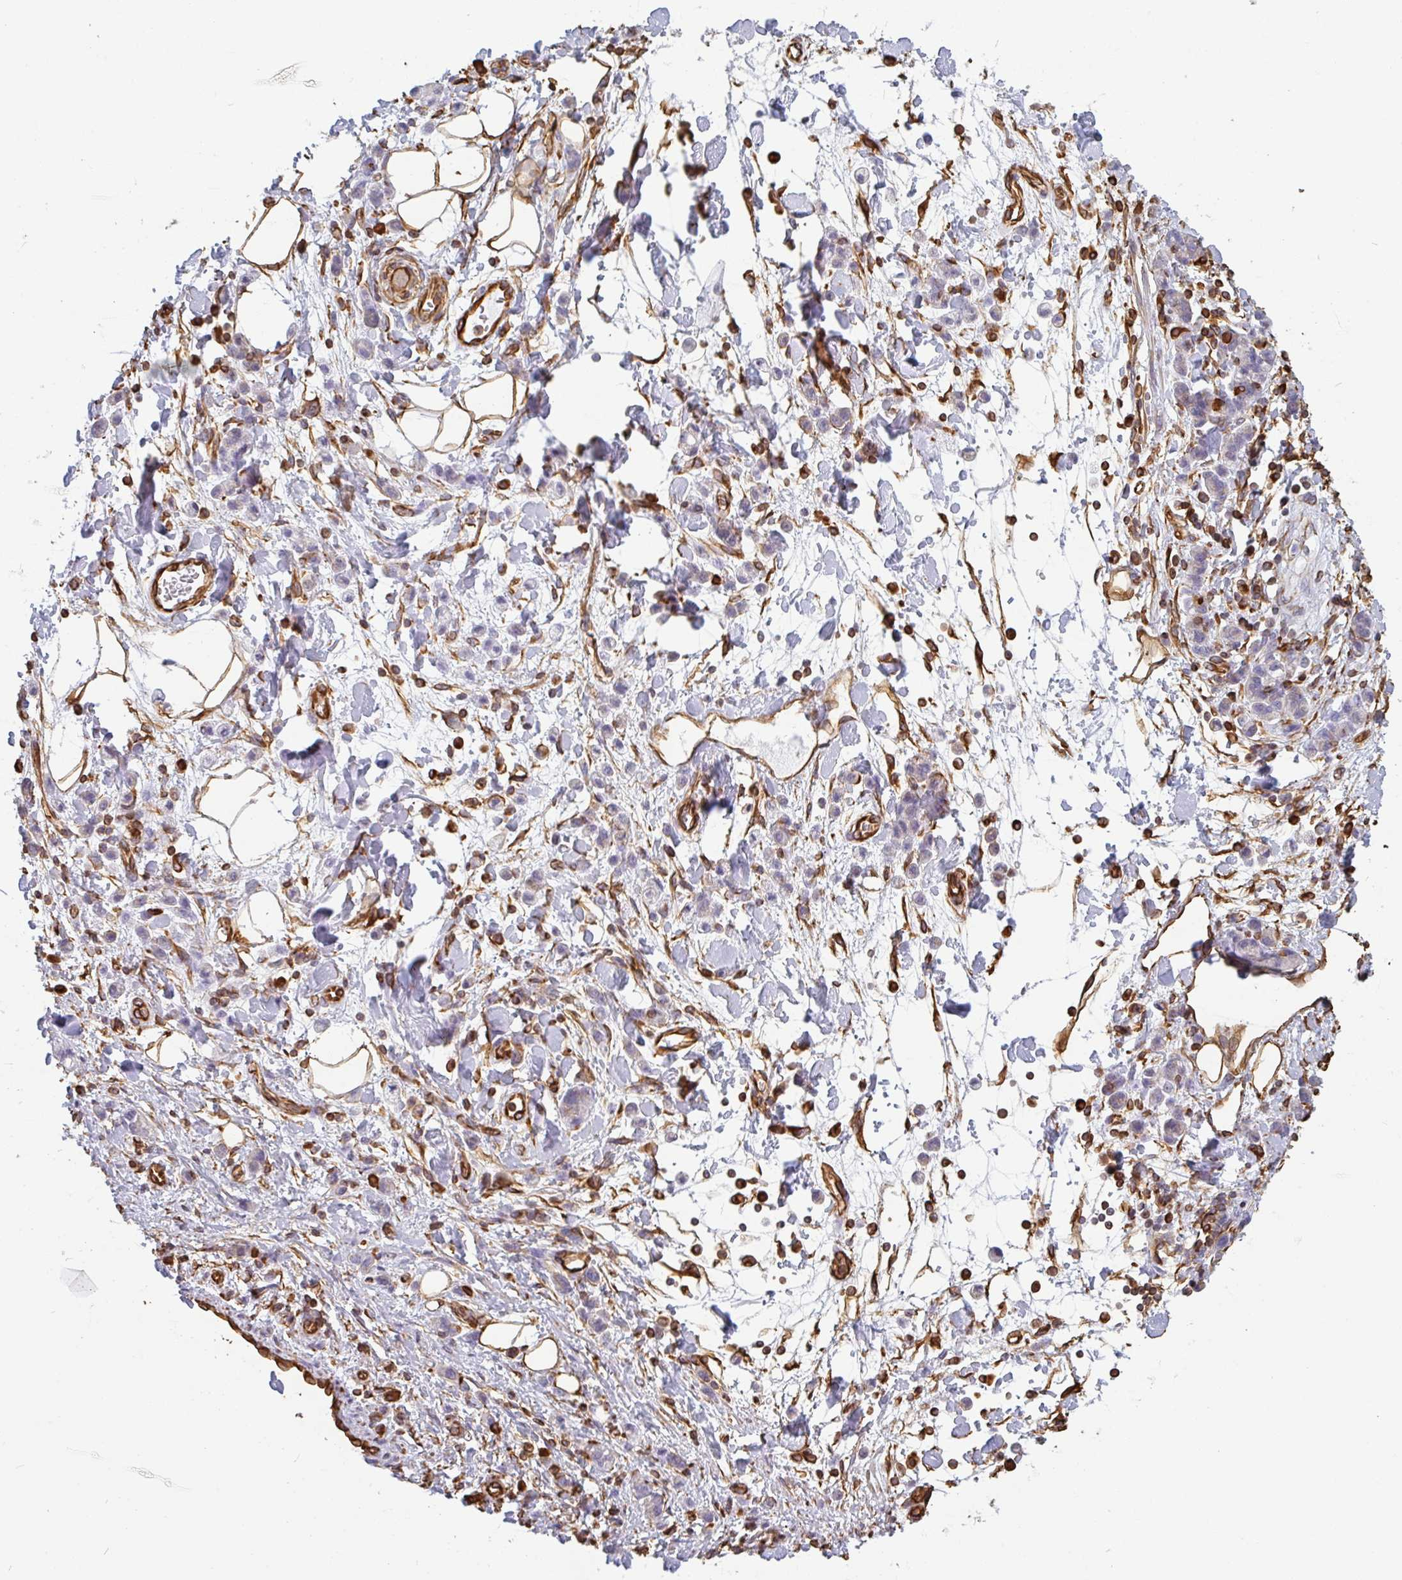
{"staining": {"intensity": "negative", "quantity": "none", "location": "none"}, "tissue": "stomach cancer", "cell_type": "Tumor cells", "image_type": "cancer", "snomed": [{"axis": "morphology", "description": "Adenocarcinoma, NOS"}, {"axis": "topography", "description": "Stomach"}], "caption": "This is an IHC image of stomach cancer (adenocarcinoma). There is no positivity in tumor cells.", "gene": "PPFIA1", "patient": {"sex": "male", "age": 77}}